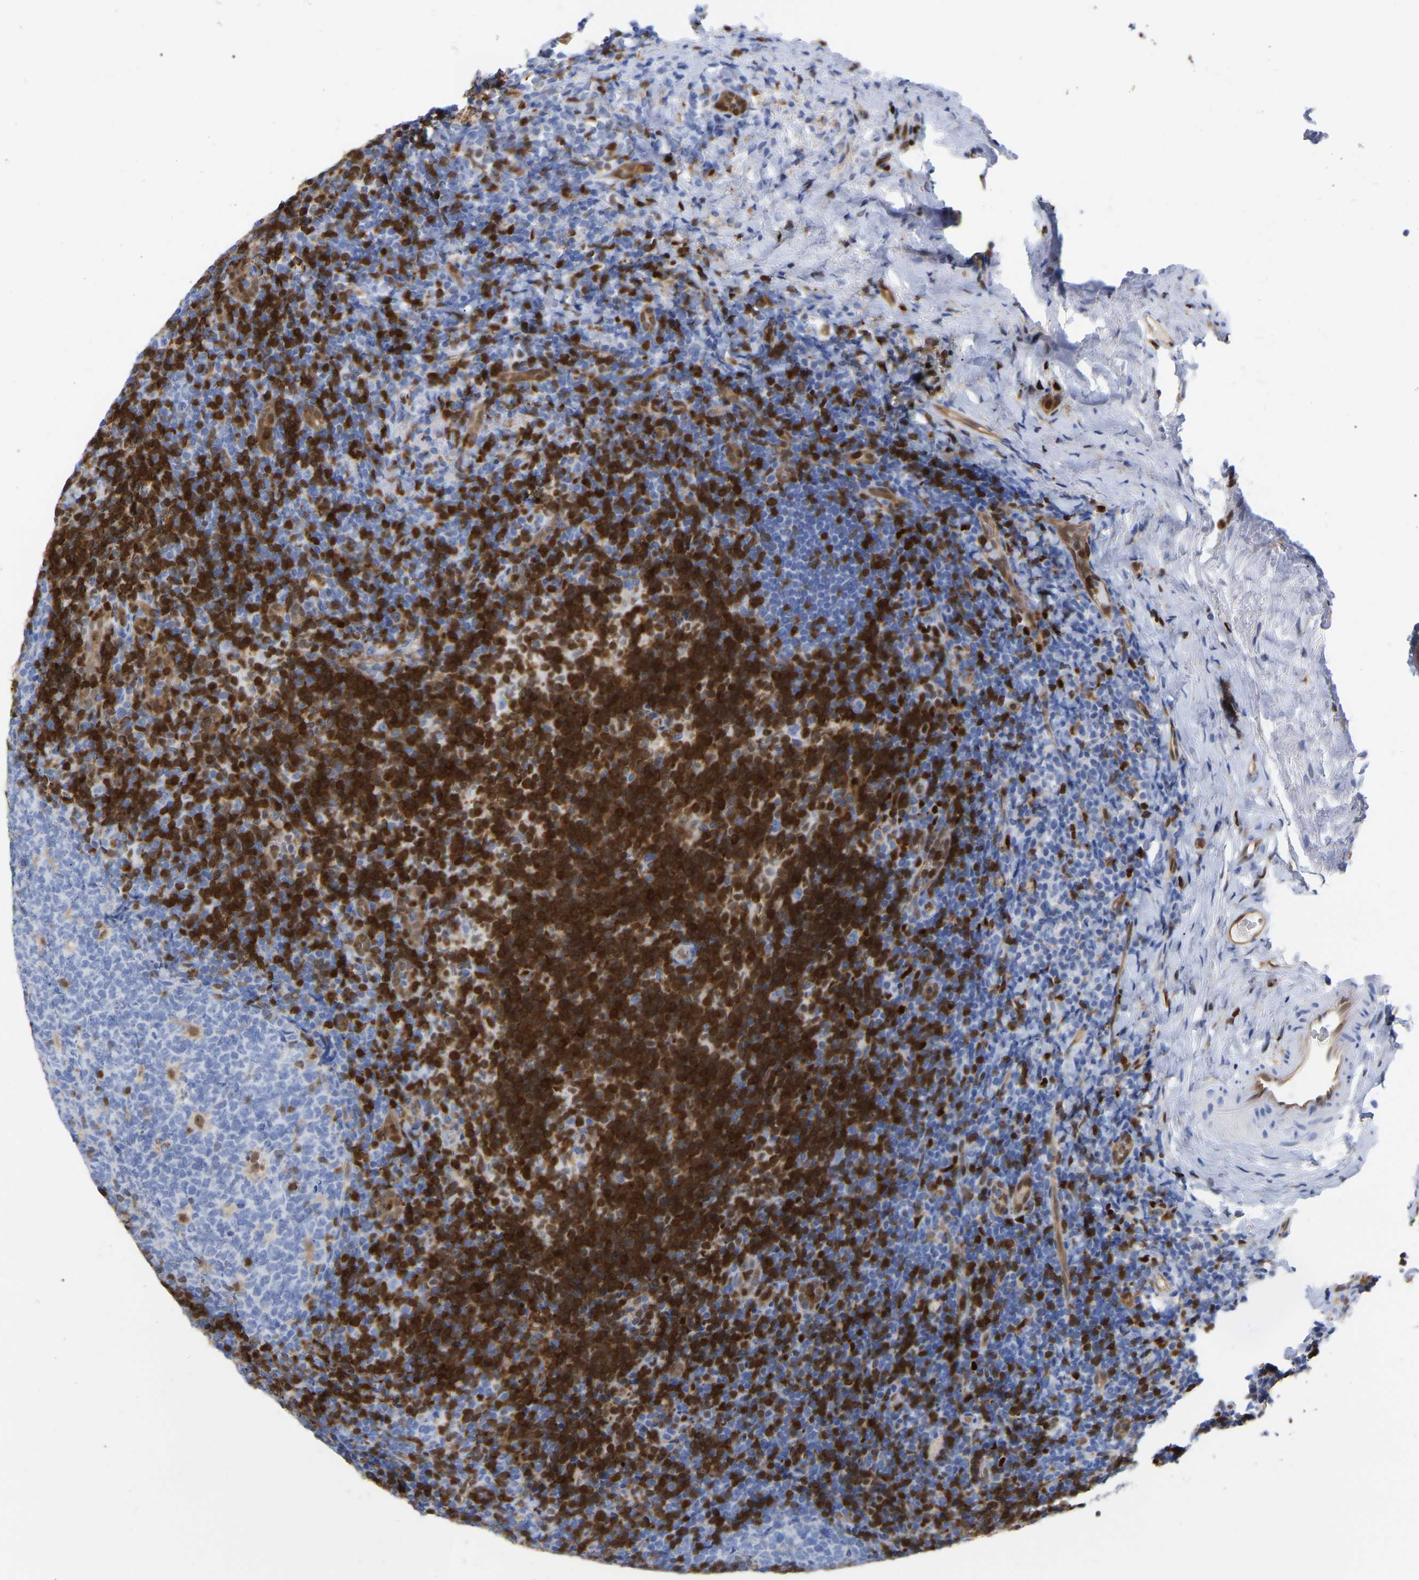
{"staining": {"intensity": "moderate", "quantity": "<25%", "location": "cytoplasmic/membranous,nuclear"}, "tissue": "tonsil", "cell_type": "Germinal center cells", "image_type": "normal", "snomed": [{"axis": "morphology", "description": "Normal tissue, NOS"}, {"axis": "topography", "description": "Tonsil"}], "caption": "Unremarkable tonsil shows moderate cytoplasmic/membranous,nuclear positivity in approximately <25% of germinal center cells, visualized by immunohistochemistry.", "gene": "GIMAP4", "patient": {"sex": "male", "age": 37}}